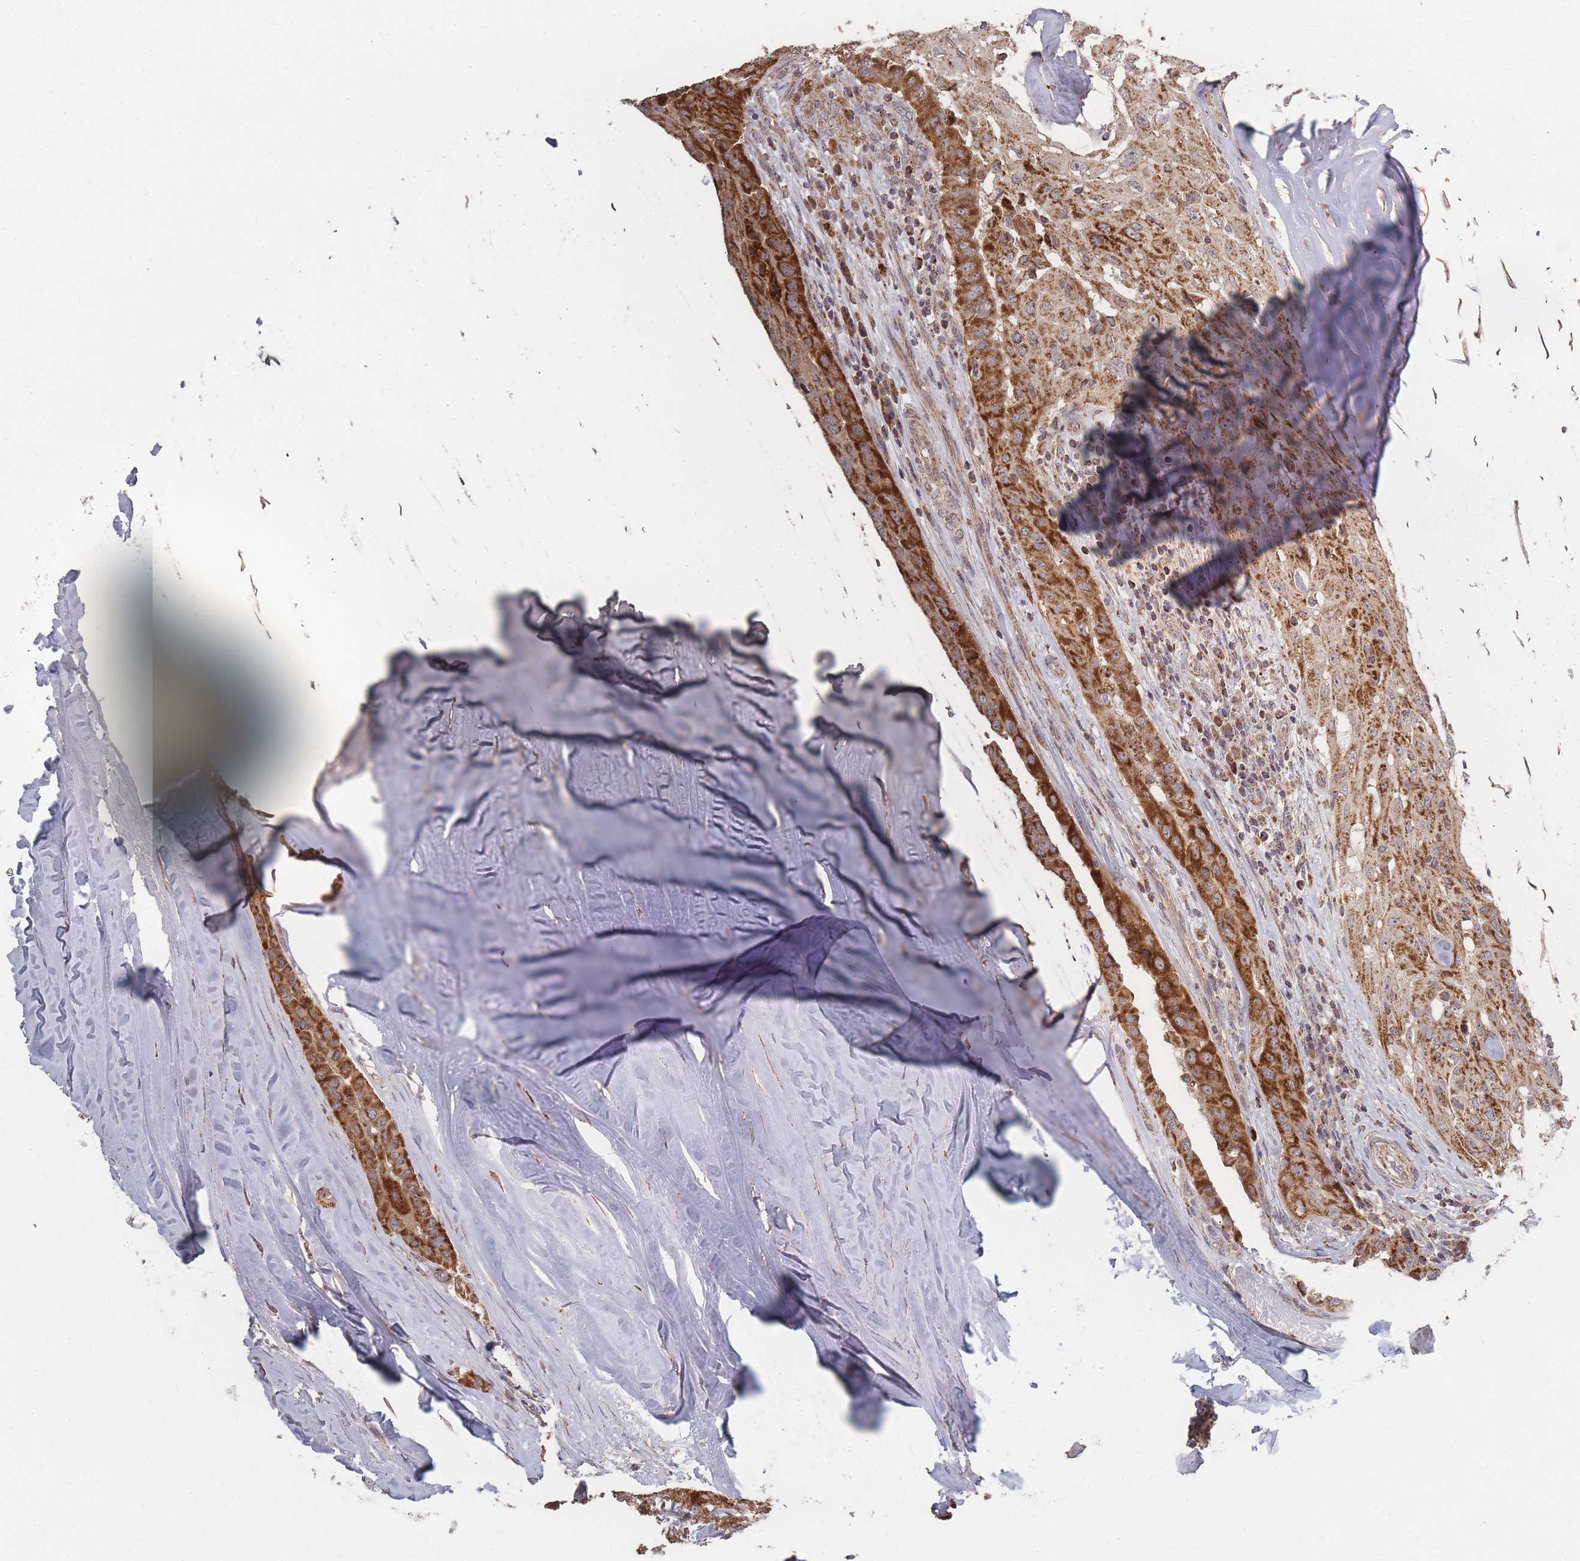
{"staining": {"intensity": "strong", "quantity": ">75%", "location": "cytoplasmic/membranous"}, "tissue": "thyroid cancer", "cell_type": "Tumor cells", "image_type": "cancer", "snomed": [{"axis": "morphology", "description": "Papillary adenocarcinoma, NOS"}, {"axis": "topography", "description": "Thyroid gland"}], "caption": "This histopathology image displays immunohistochemistry staining of human thyroid cancer, with high strong cytoplasmic/membranous staining in about >75% of tumor cells.", "gene": "LYRM7", "patient": {"sex": "female", "age": 59}}